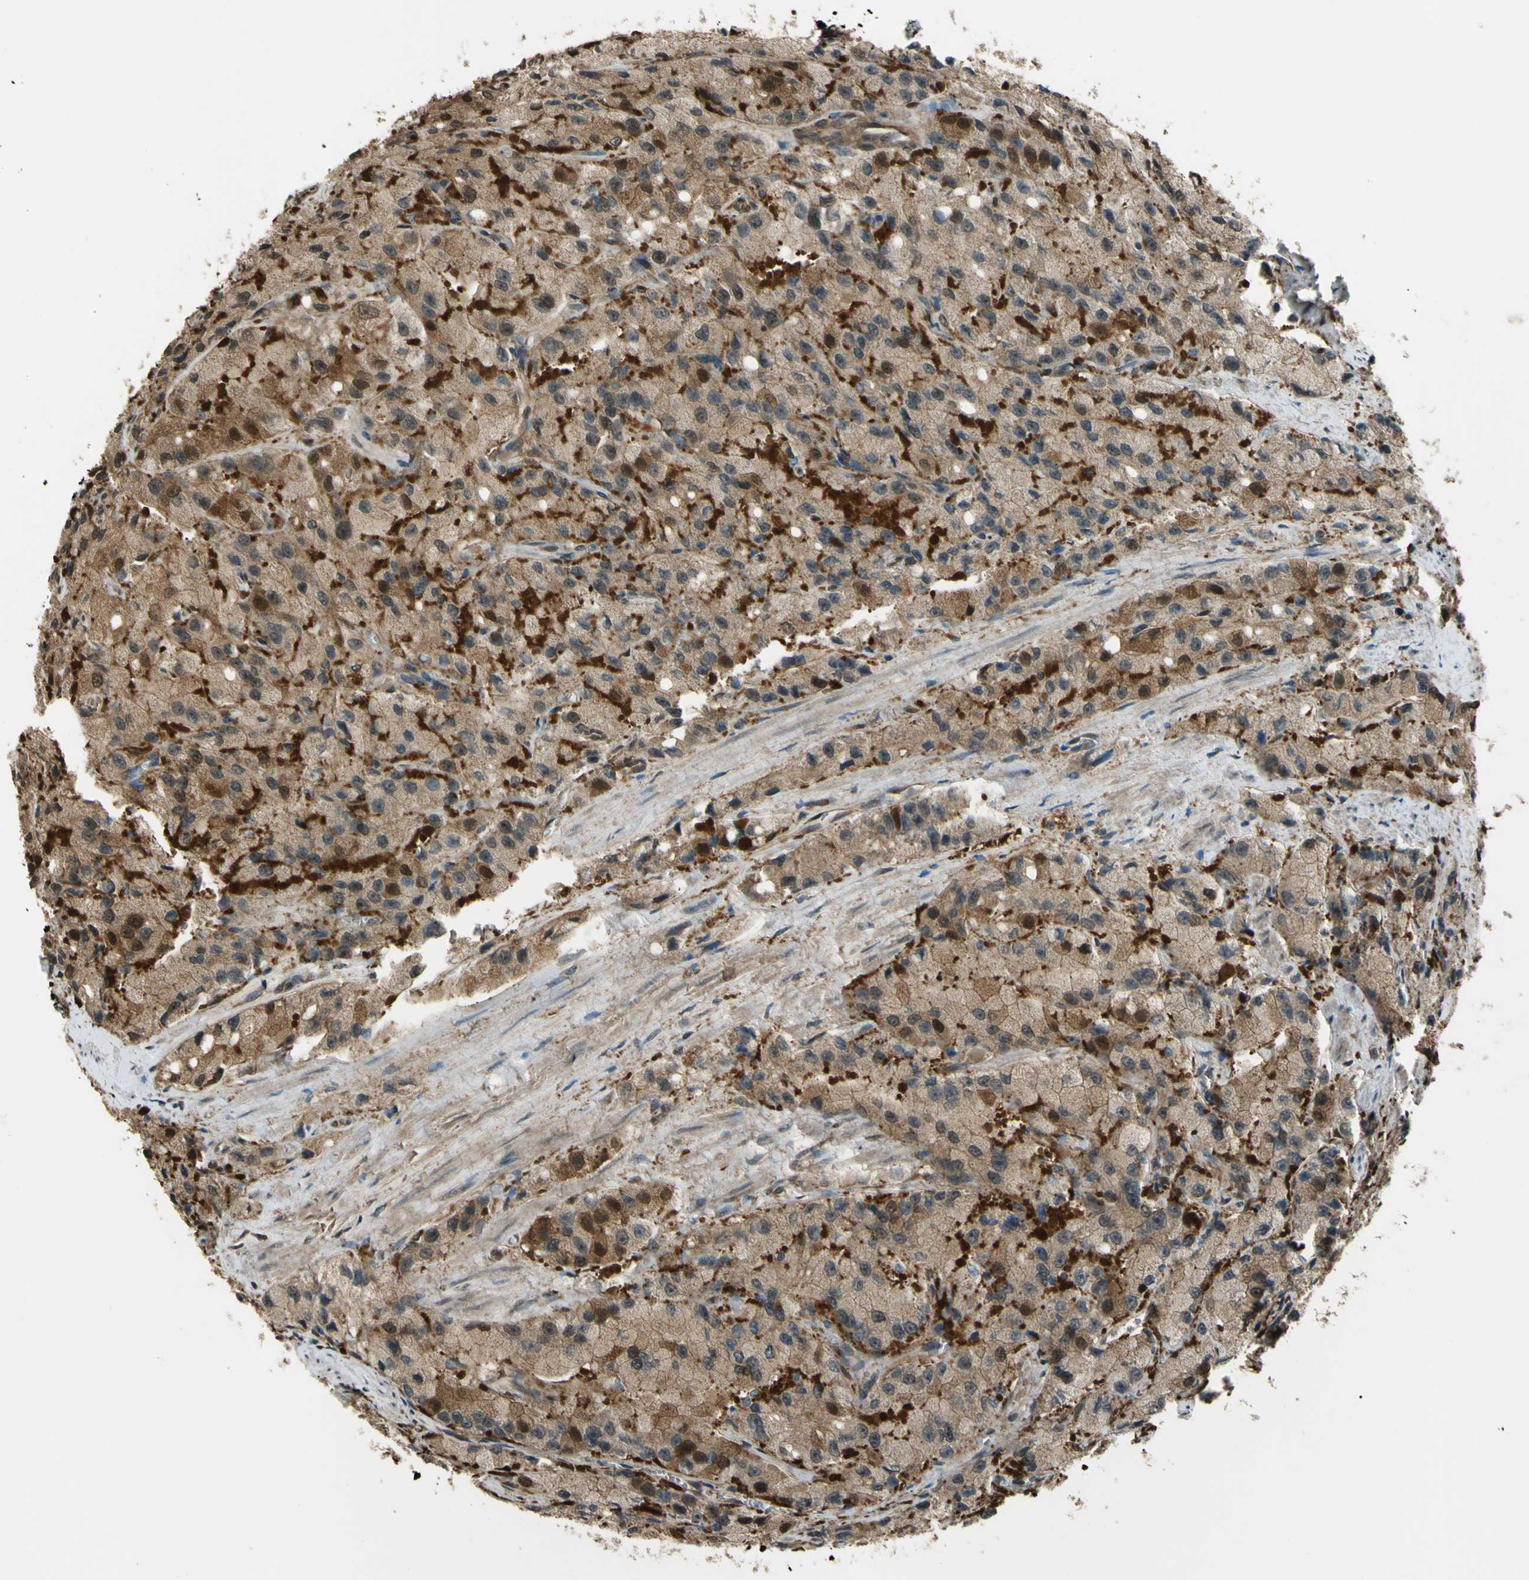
{"staining": {"intensity": "moderate", "quantity": ">75%", "location": "cytoplasmic/membranous"}, "tissue": "prostate cancer", "cell_type": "Tumor cells", "image_type": "cancer", "snomed": [{"axis": "morphology", "description": "Adenocarcinoma, High grade"}, {"axis": "topography", "description": "Prostate"}], "caption": "High-magnification brightfield microscopy of adenocarcinoma (high-grade) (prostate) stained with DAB (brown) and counterstained with hematoxylin (blue). tumor cells exhibit moderate cytoplasmic/membranous positivity is identified in approximately>75% of cells.", "gene": "YWHAQ", "patient": {"sex": "male", "age": 58}}